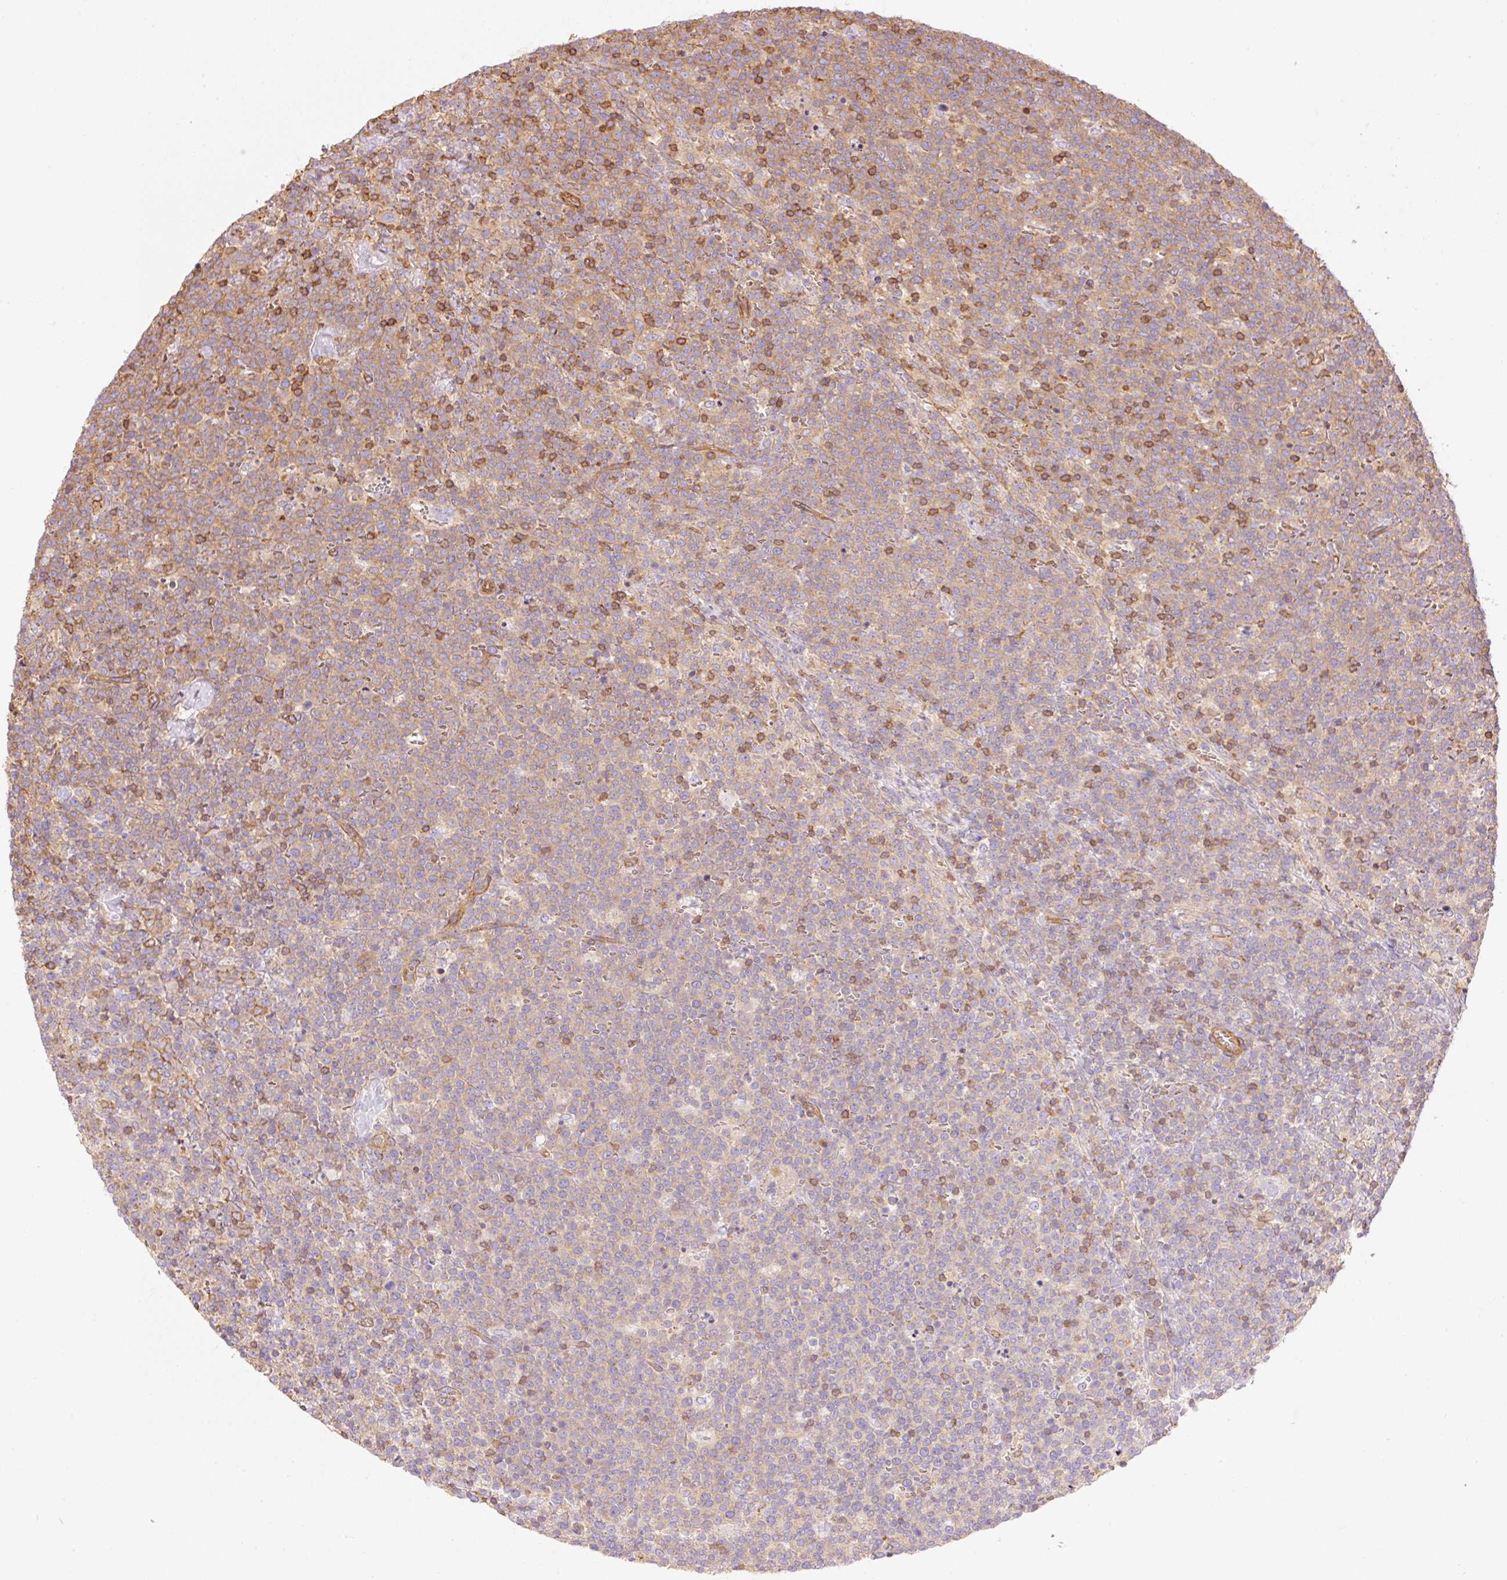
{"staining": {"intensity": "weak", "quantity": "25%-75%", "location": "cytoplasmic/membranous"}, "tissue": "lymphoma", "cell_type": "Tumor cells", "image_type": "cancer", "snomed": [{"axis": "morphology", "description": "Malignant lymphoma, non-Hodgkin's type, High grade"}, {"axis": "topography", "description": "Lymph node"}], "caption": "Tumor cells show low levels of weak cytoplasmic/membranous positivity in approximately 25%-75% of cells in human malignant lymphoma, non-Hodgkin's type (high-grade).", "gene": "PPP1R1B", "patient": {"sex": "male", "age": 61}}